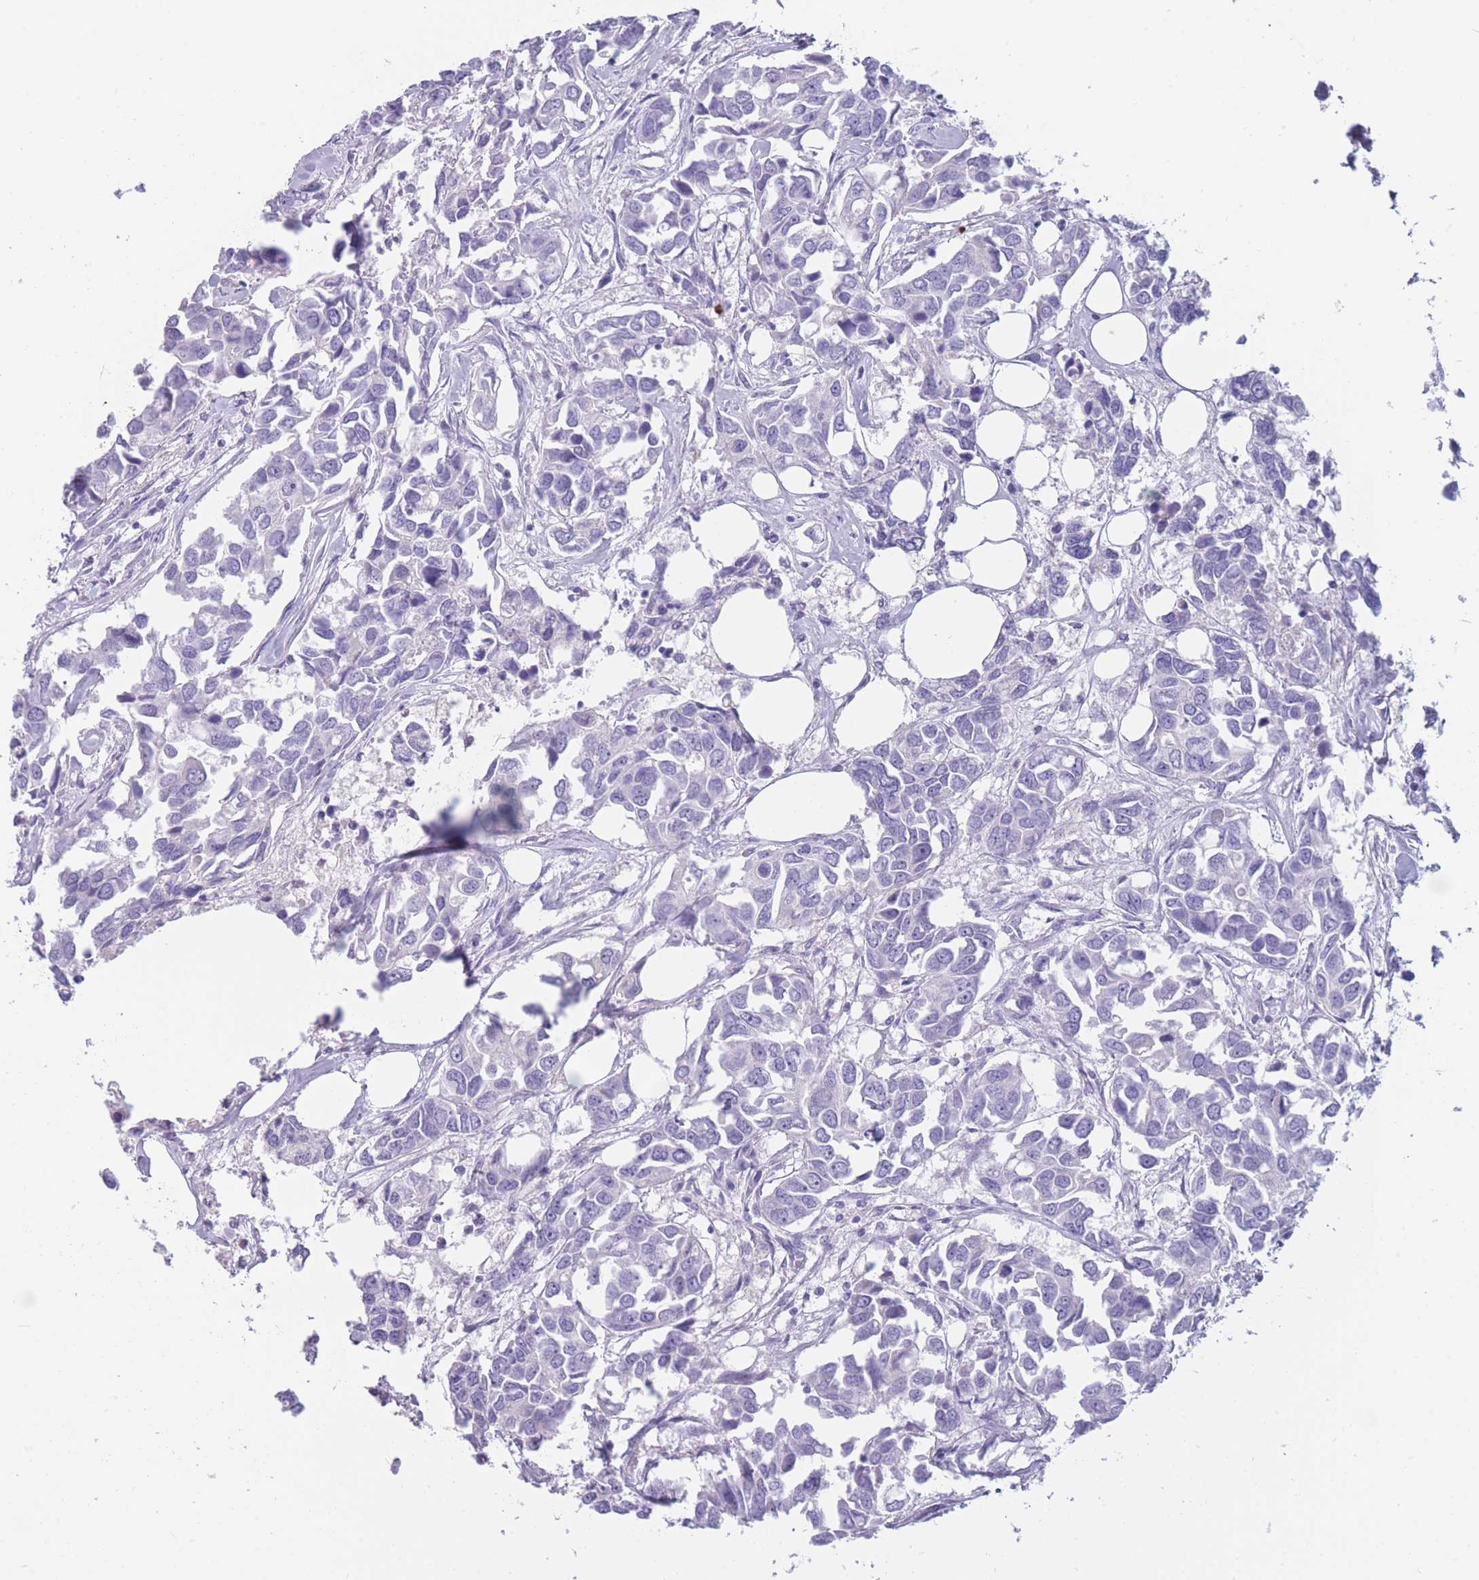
{"staining": {"intensity": "negative", "quantity": "none", "location": "none"}, "tissue": "breast cancer", "cell_type": "Tumor cells", "image_type": "cancer", "snomed": [{"axis": "morphology", "description": "Duct carcinoma"}, {"axis": "topography", "description": "Breast"}], "caption": "Immunohistochemistry of human breast cancer shows no expression in tumor cells.", "gene": "TNFSF11", "patient": {"sex": "female", "age": 83}}